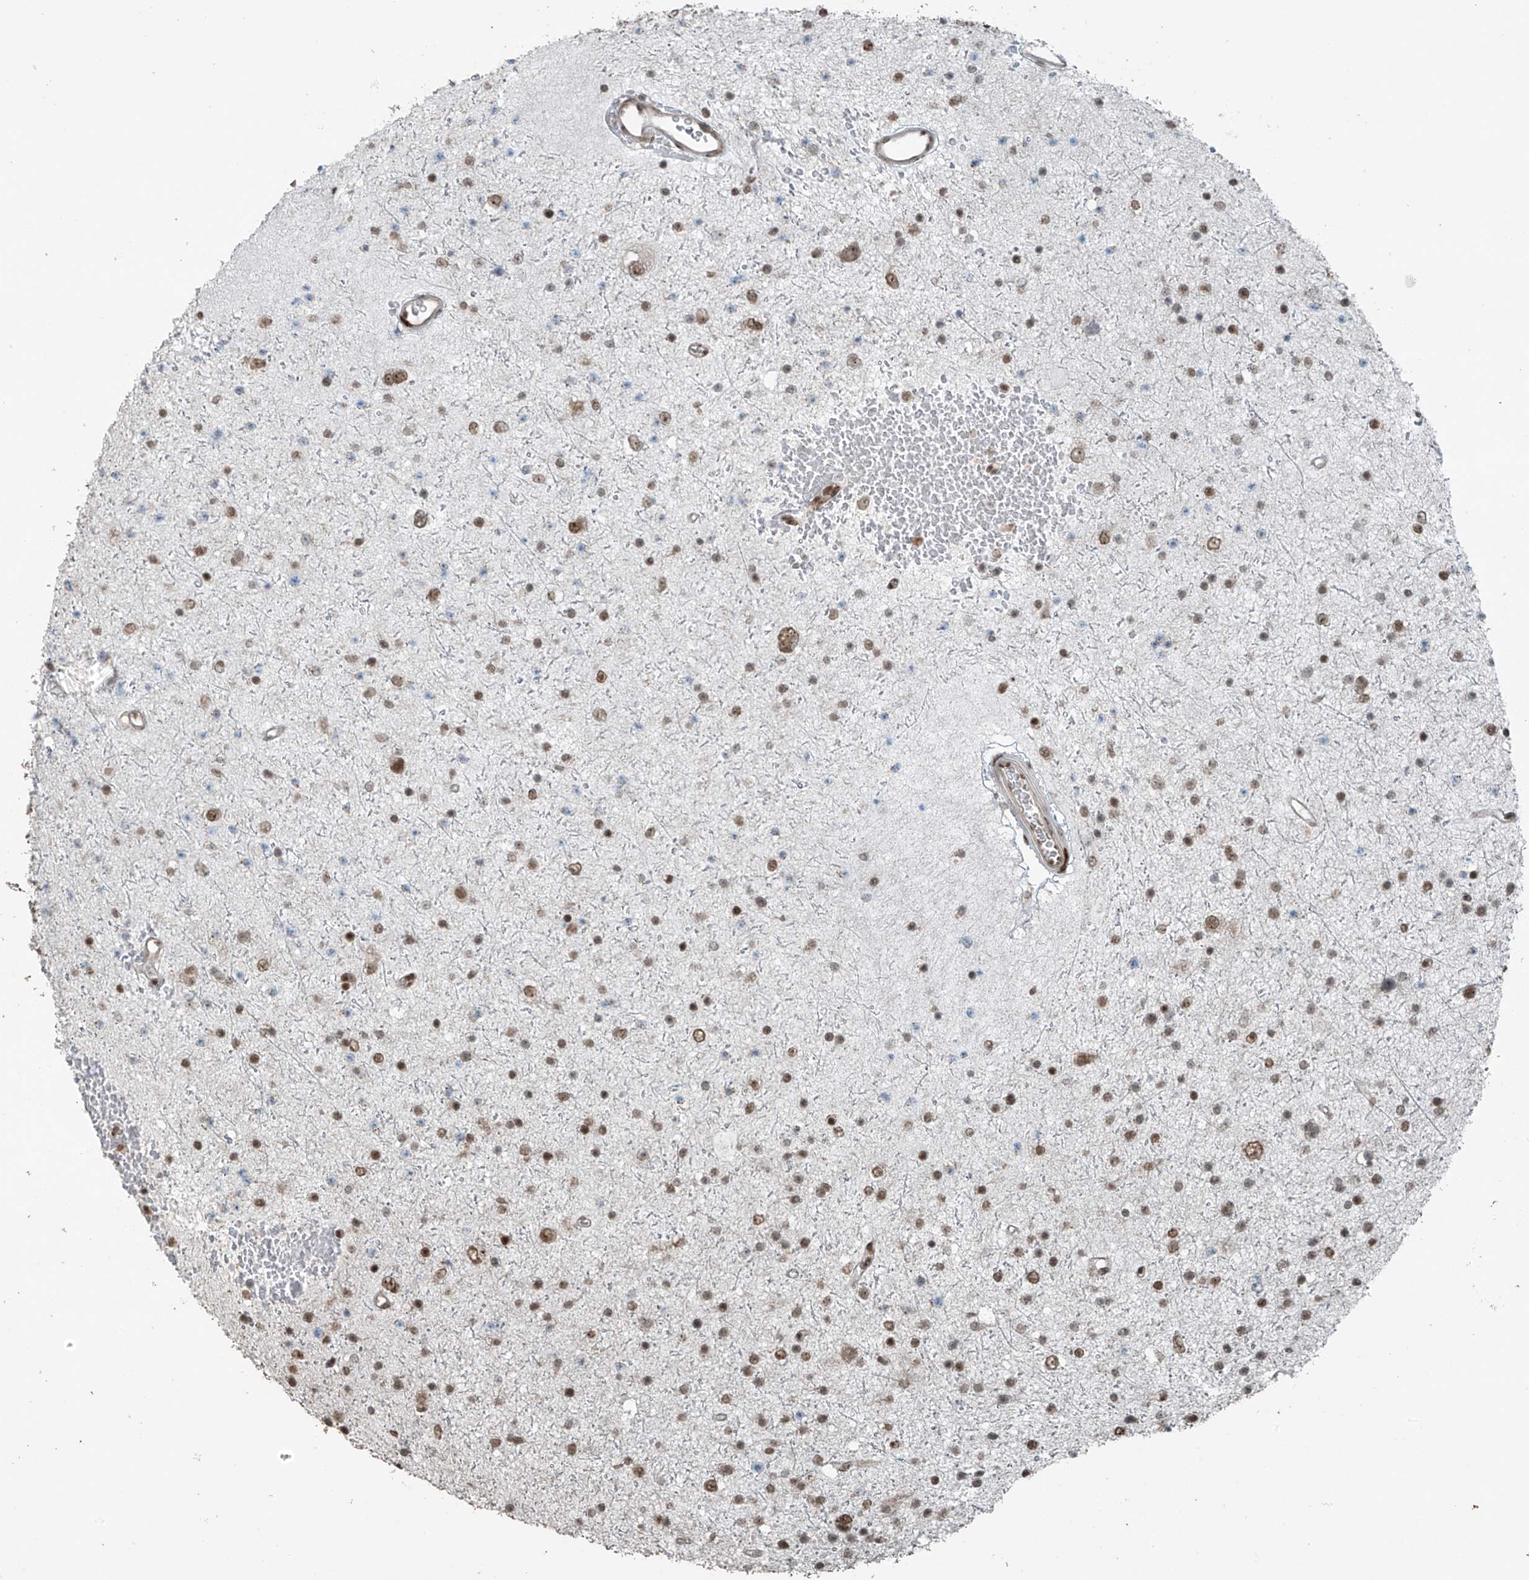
{"staining": {"intensity": "moderate", "quantity": ">75%", "location": "nuclear"}, "tissue": "glioma", "cell_type": "Tumor cells", "image_type": "cancer", "snomed": [{"axis": "morphology", "description": "Glioma, malignant, Low grade"}, {"axis": "topography", "description": "Brain"}], "caption": "Approximately >75% of tumor cells in human malignant low-grade glioma display moderate nuclear protein staining as visualized by brown immunohistochemical staining.", "gene": "PCNP", "patient": {"sex": "female", "age": 37}}